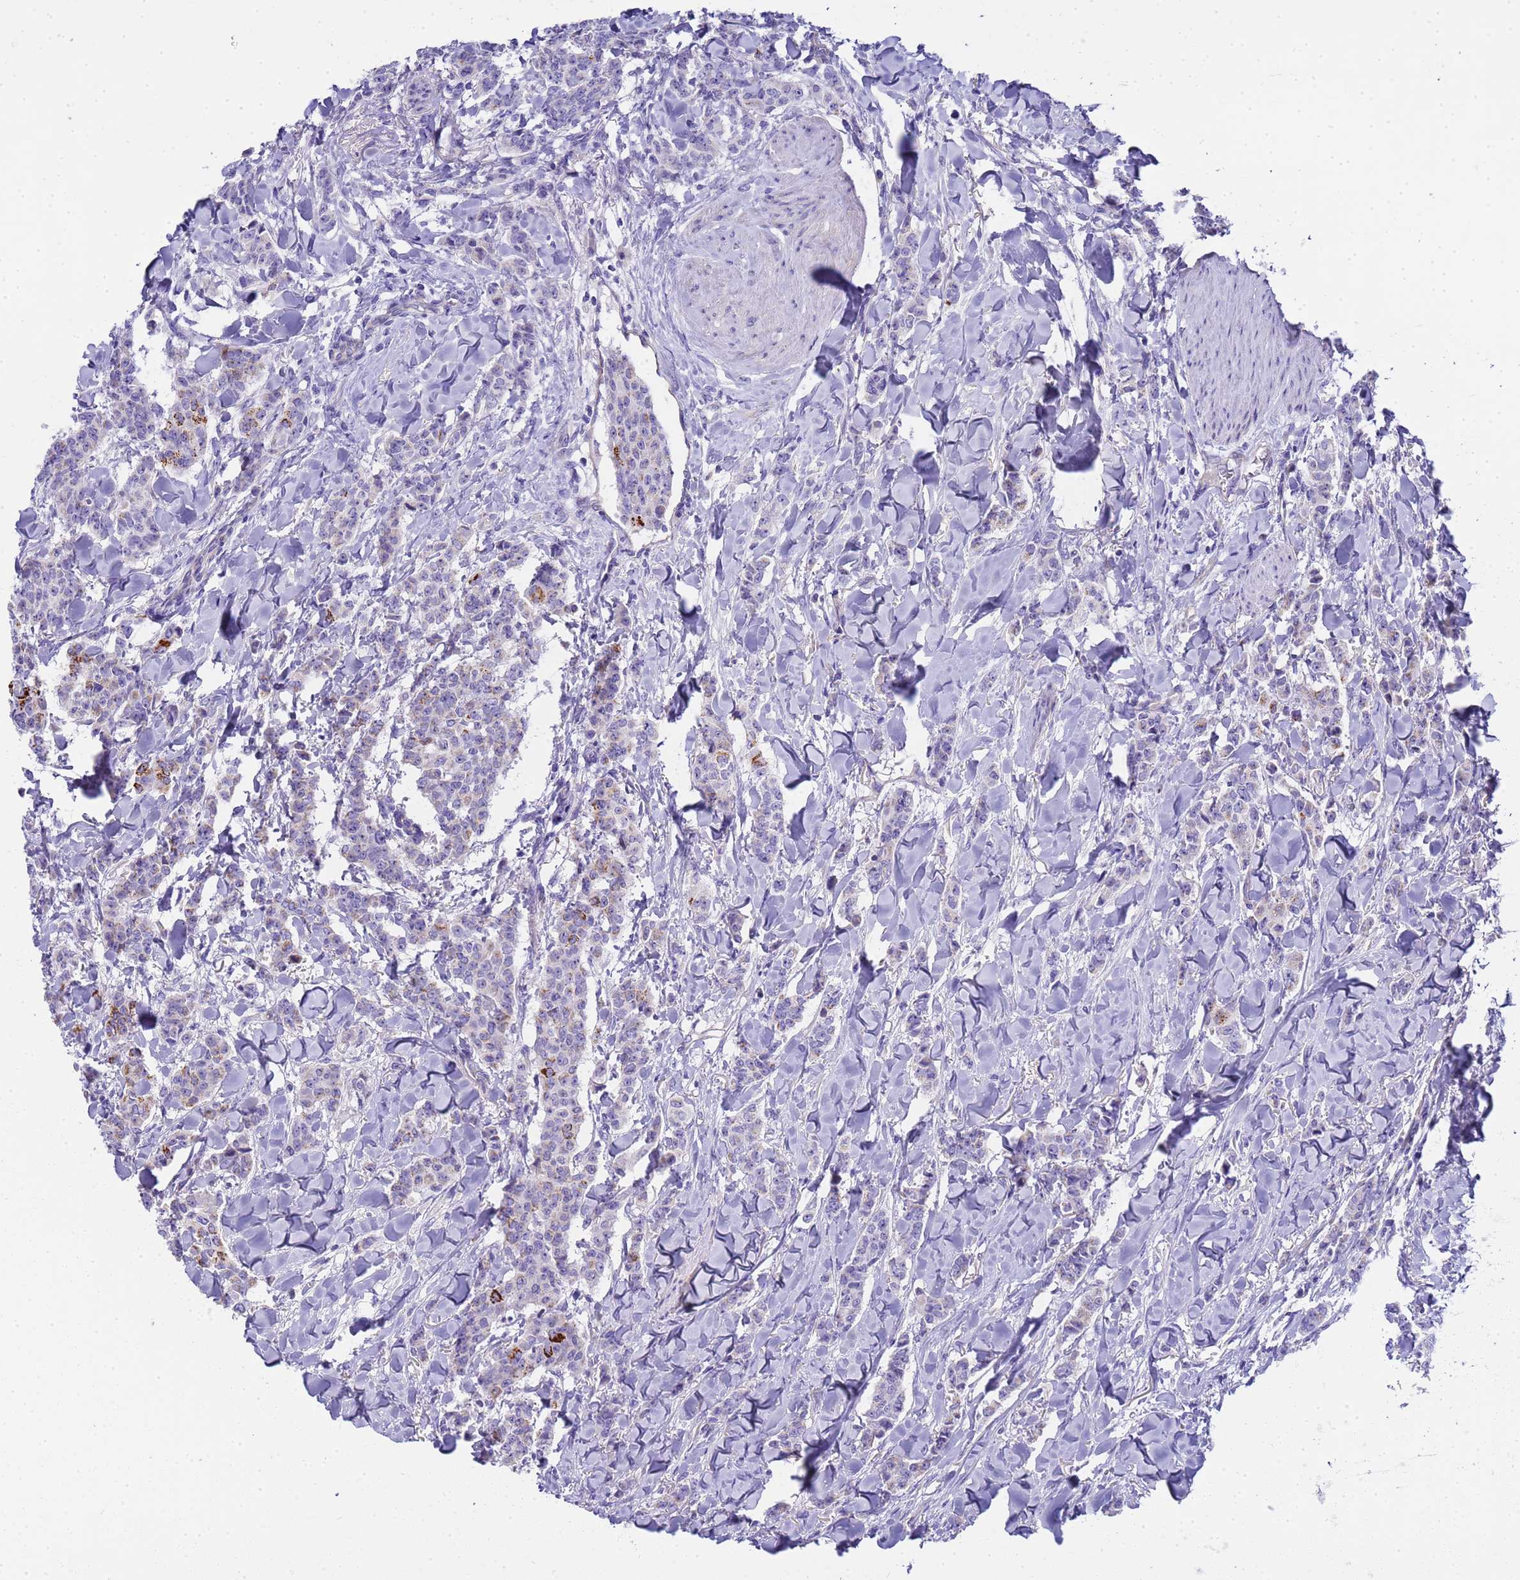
{"staining": {"intensity": "moderate", "quantity": "<25%", "location": "cytoplasmic/membranous"}, "tissue": "breast cancer", "cell_type": "Tumor cells", "image_type": "cancer", "snomed": [{"axis": "morphology", "description": "Duct carcinoma"}, {"axis": "topography", "description": "Breast"}], "caption": "IHC histopathology image of neoplastic tissue: breast cancer (intraductal carcinoma) stained using immunohistochemistry (IHC) demonstrates low levels of moderate protein expression localized specifically in the cytoplasmic/membranous of tumor cells, appearing as a cytoplasmic/membranous brown color.", "gene": "RIPPLY2", "patient": {"sex": "female", "age": 40}}